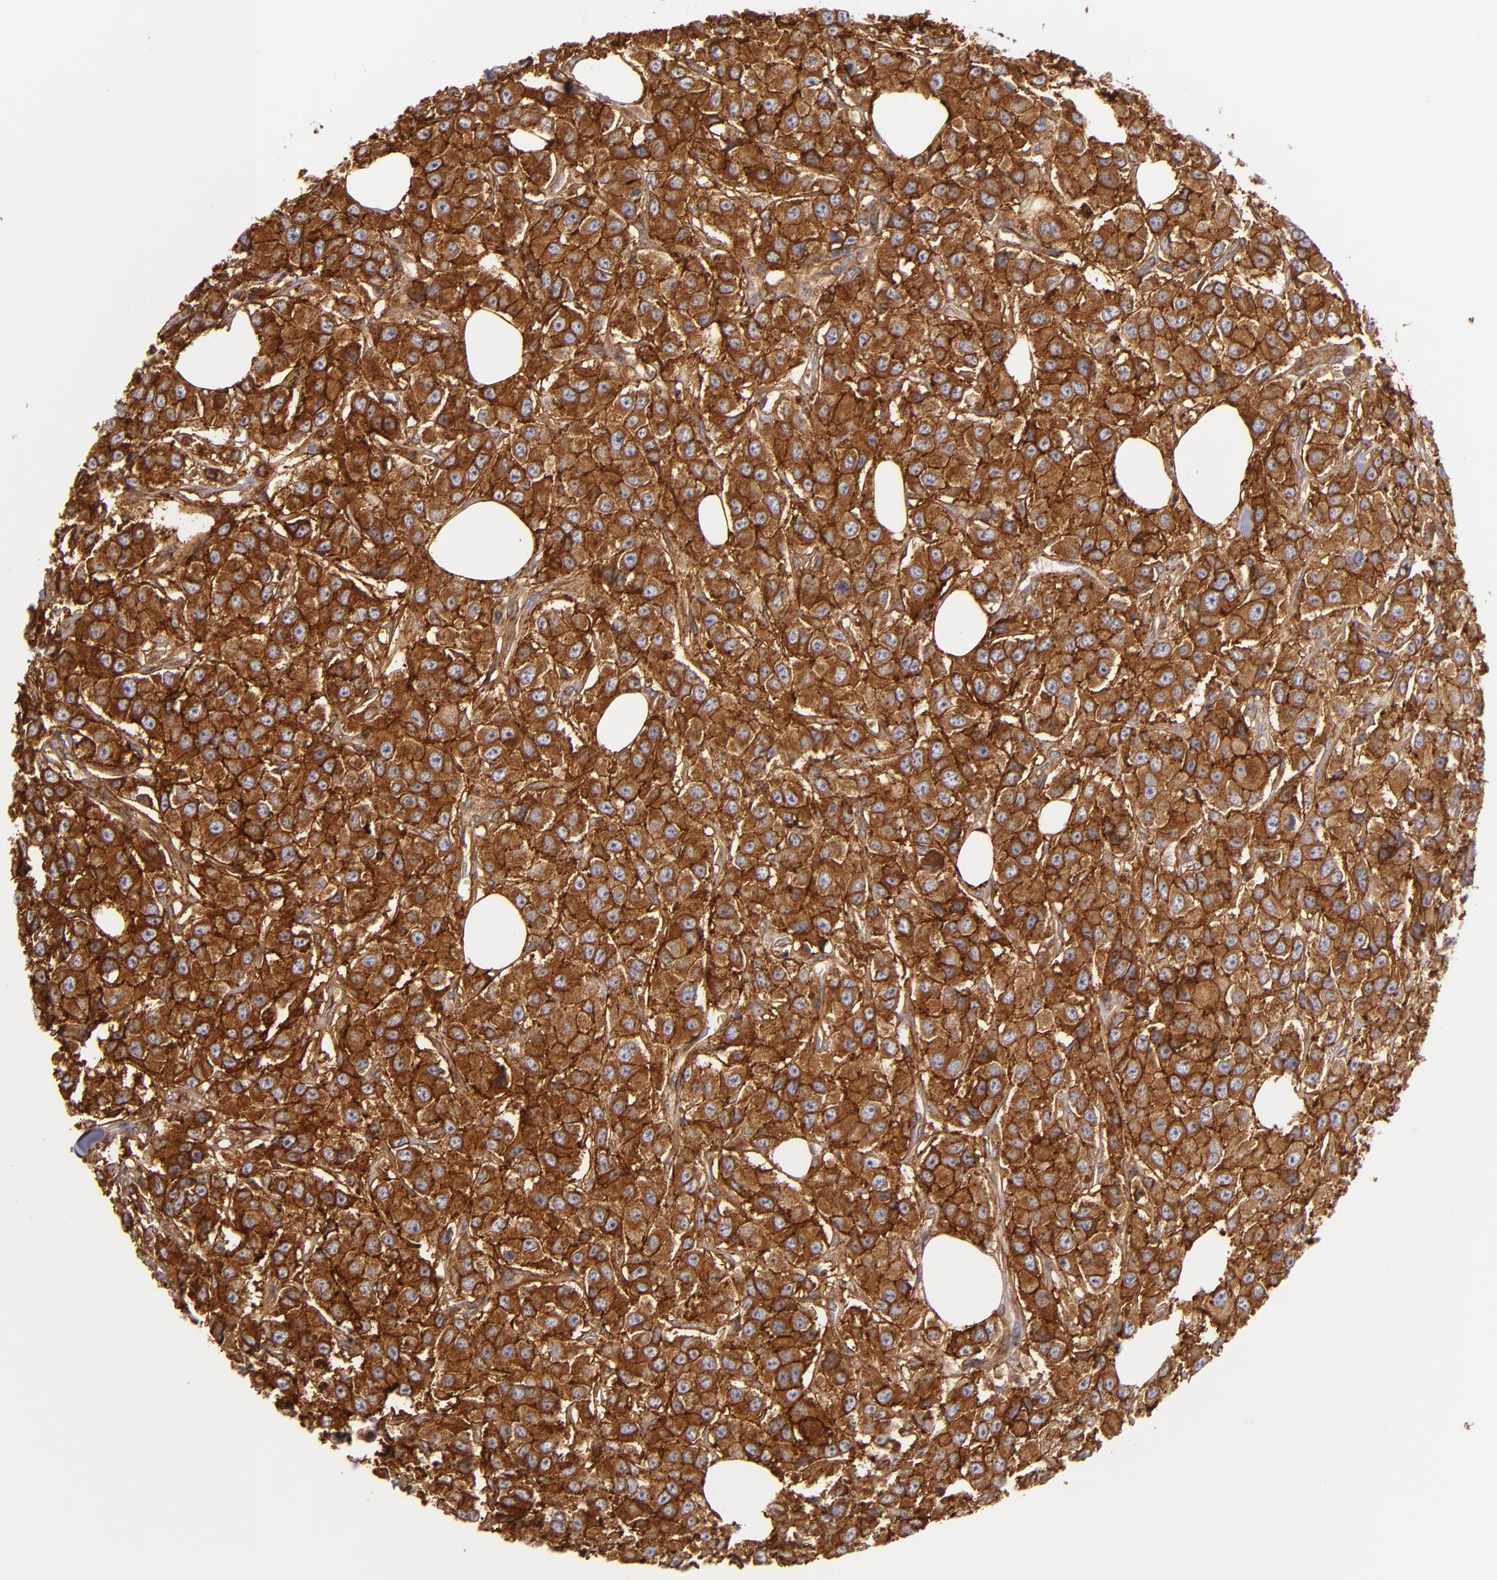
{"staining": {"intensity": "strong", "quantity": ">75%", "location": "cytoplasmic/membranous"}, "tissue": "breast cancer", "cell_type": "Tumor cells", "image_type": "cancer", "snomed": [{"axis": "morphology", "description": "Duct carcinoma"}, {"axis": "topography", "description": "Breast"}], "caption": "Breast cancer tissue shows strong cytoplasmic/membranous positivity in about >75% of tumor cells, visualized by immunohistochemistry.", "gene": "CD151", "patient": {"sex": "female", "age": 58}}